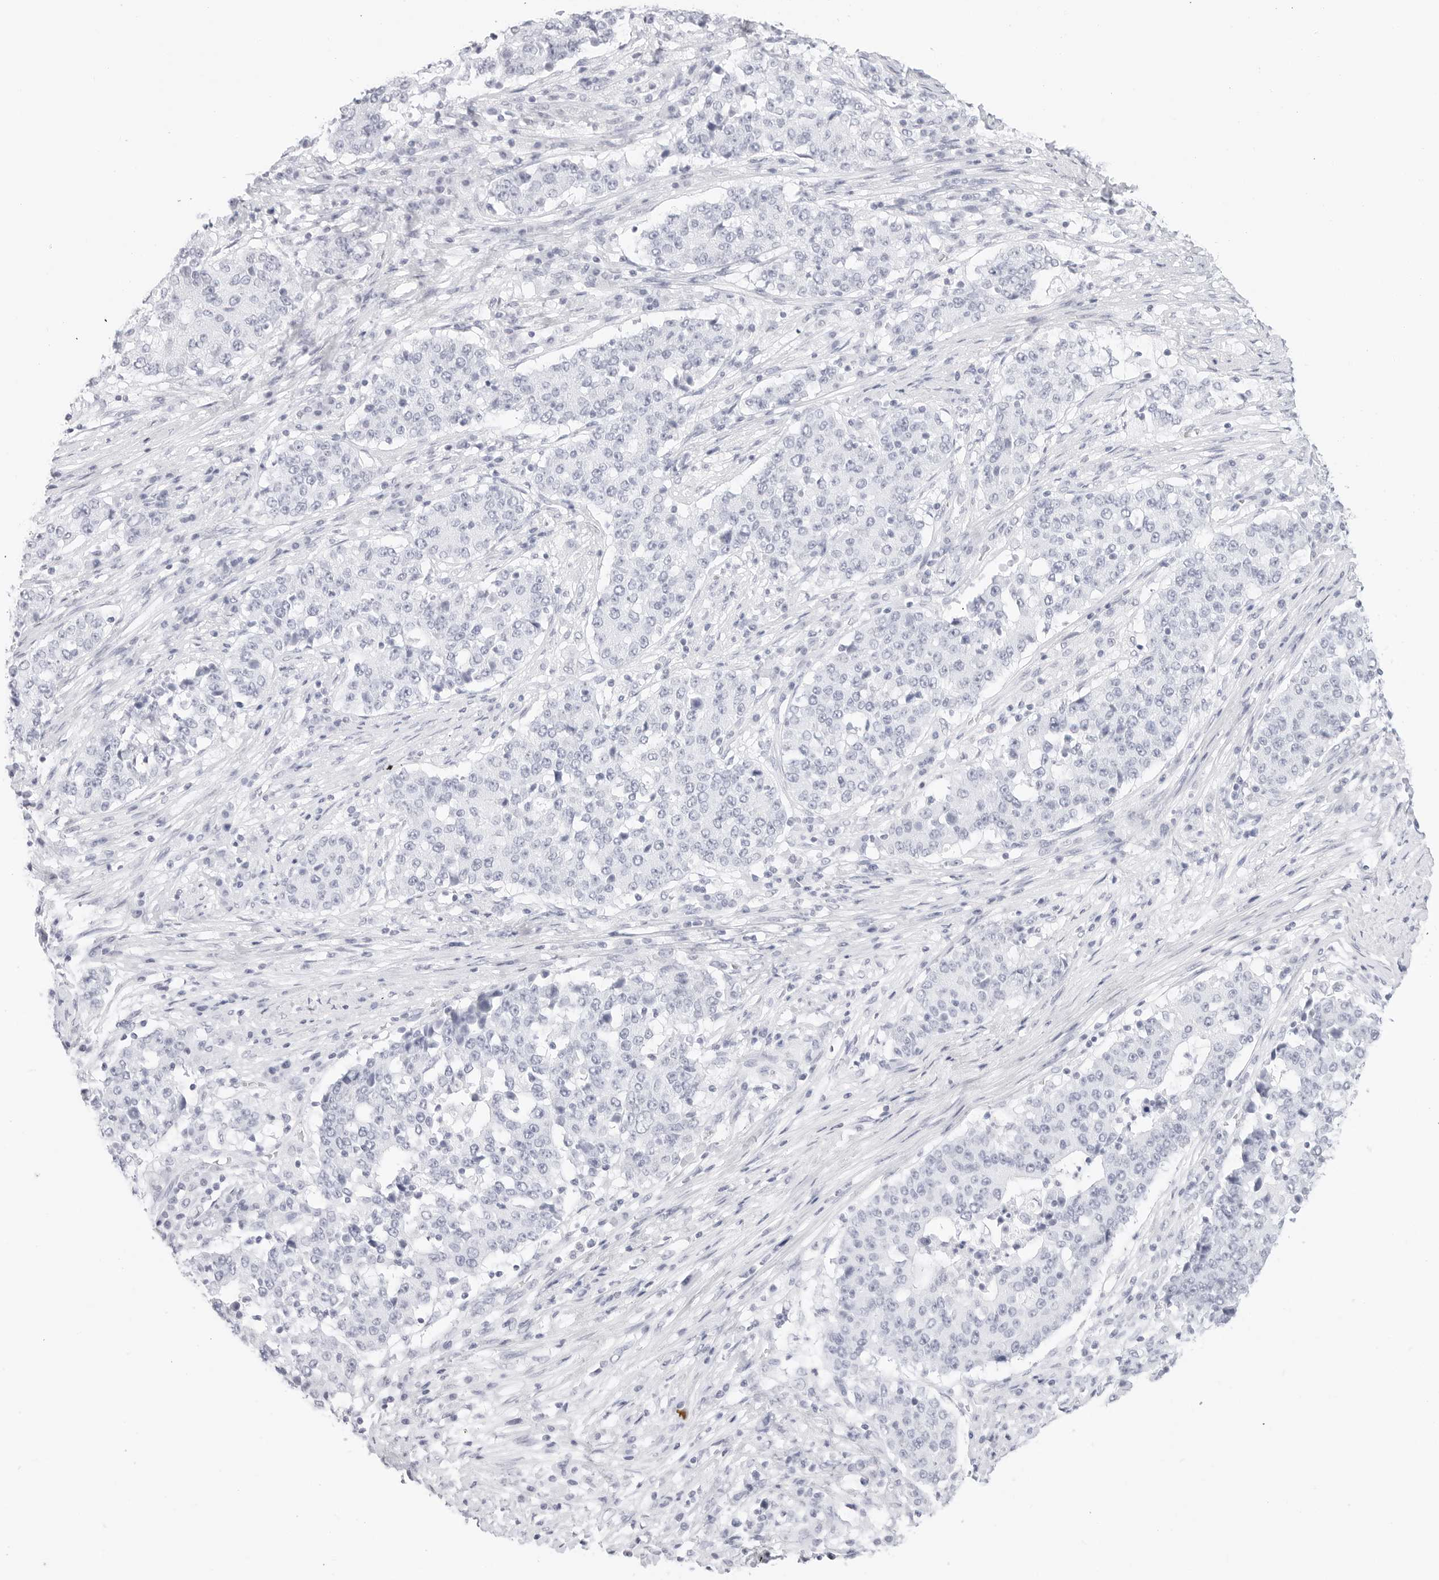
{"staining": {"intensity": "negative", "quantity": "none", "location": "none"}, "tissue": "stomach cancer", "cell_type": "Tumor cells", "image_type": "cancer", "snomed": [{"axis": "morphology", "description": "Adenocarcinoma, NOS"}, {"axis": "topography", "description": "Stomach"}], "caption": "Immunohistochemical staining of stomach cancer (adenocarcinoma) reveals no significant positivity in tumor cells. The staining is performed using DAB brown chromogen with nuclei counter-stained in using hematoxylin.", "gene": "TFF2", "patient": {"sex": "male", "age": 59}}